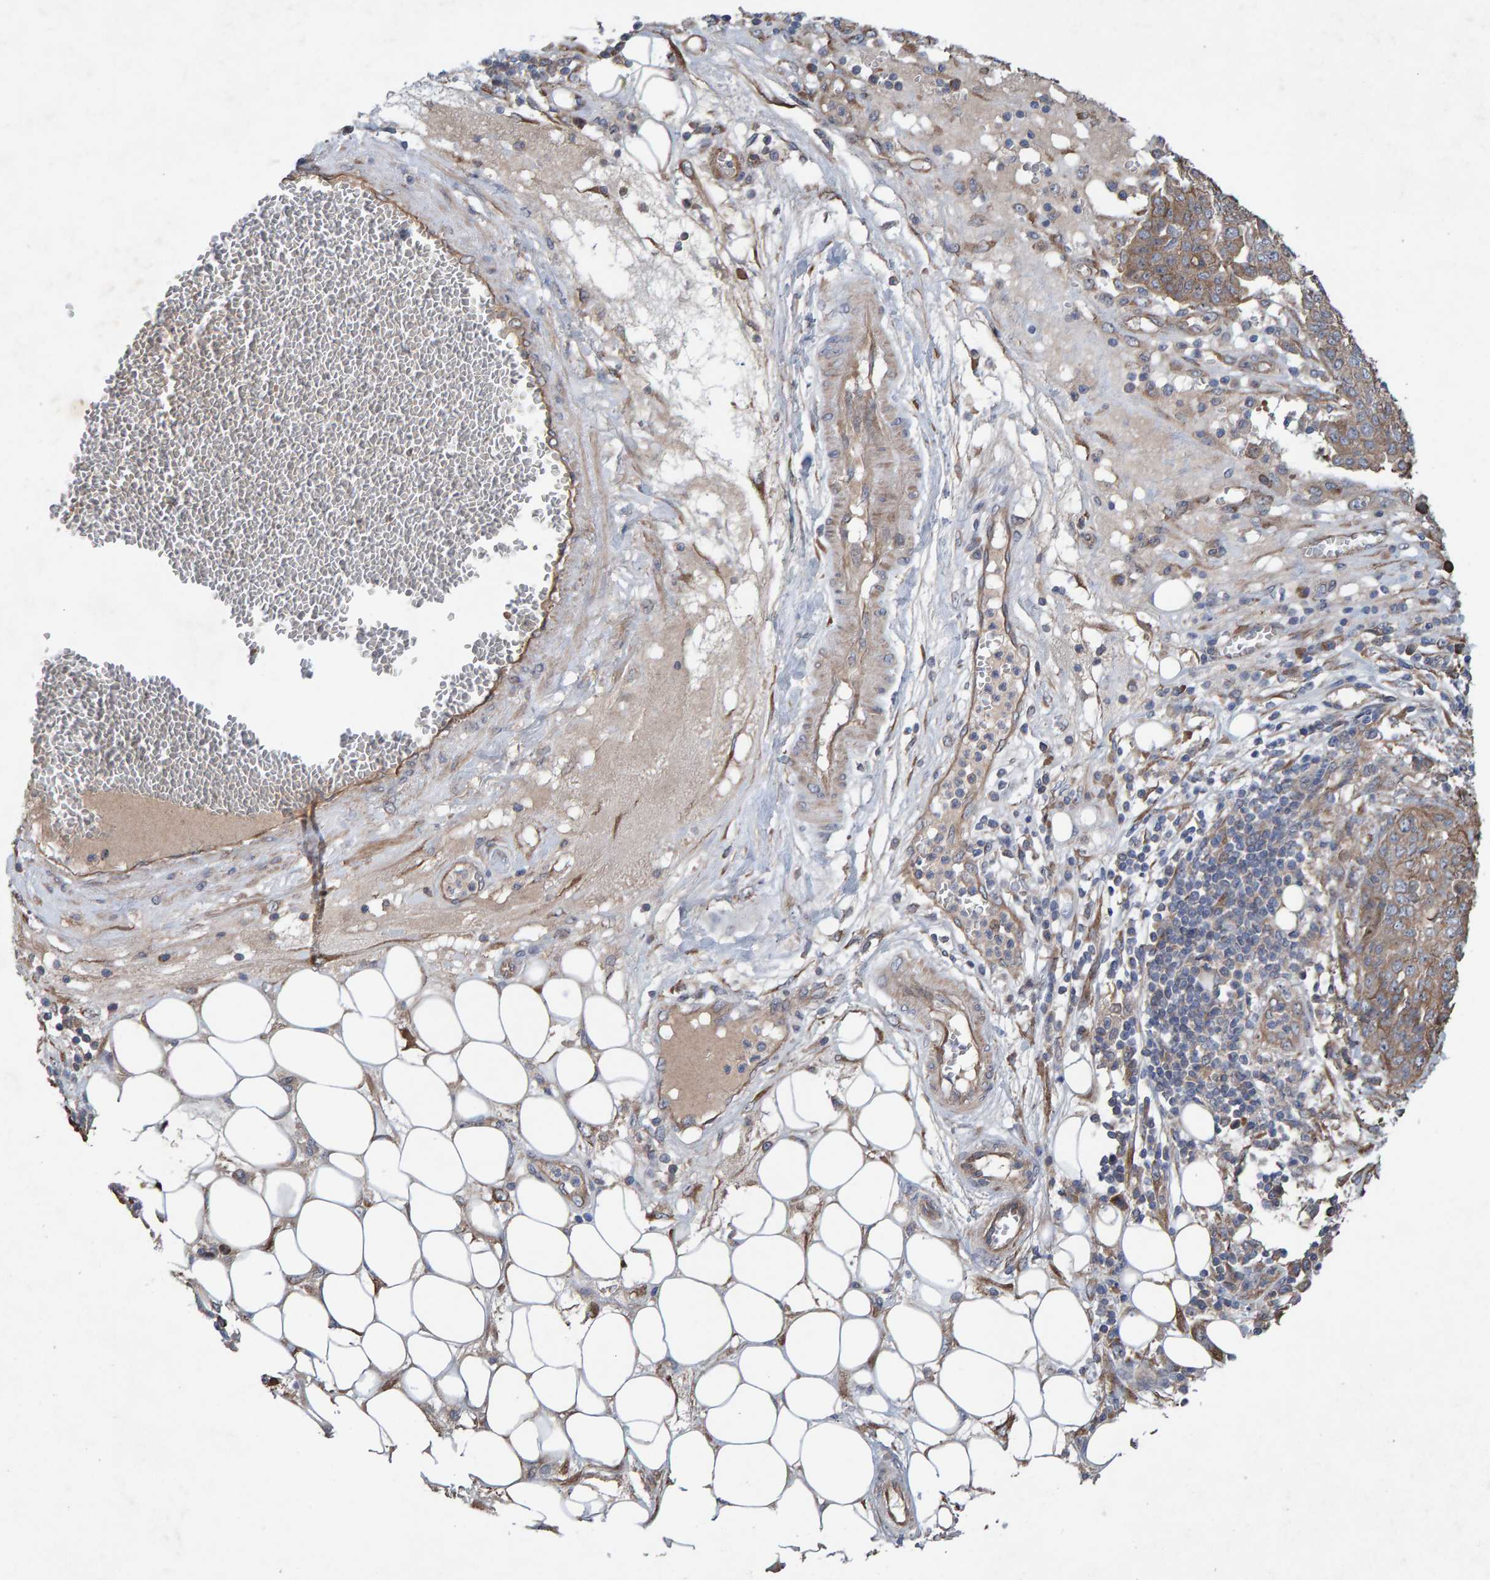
{"staining": {"intensity": "moderate", "quantity": ">75%", "location": "cytoplasmic/membranous"}, "tissue": "ovarian cancer", "cell_type": "Tumor cells", "image_type": "cancer", "snomed": [{"axis": "morphology", "description": "Cystadenocarcinoma, serous, NOS"}, {"axis": "topography", "description": "Soft tissue"}, {"axis": "topography", "description": "Ovary"}], "caption": "Human ovarian serous cystadenocarcinoma stained for a protein (brown) displays moderate cytoplasmic/membranous positive expression in about >75% of tumor cells.", "gene": "LRSAM1", "patient": {"sex": "female", "age": 57}}